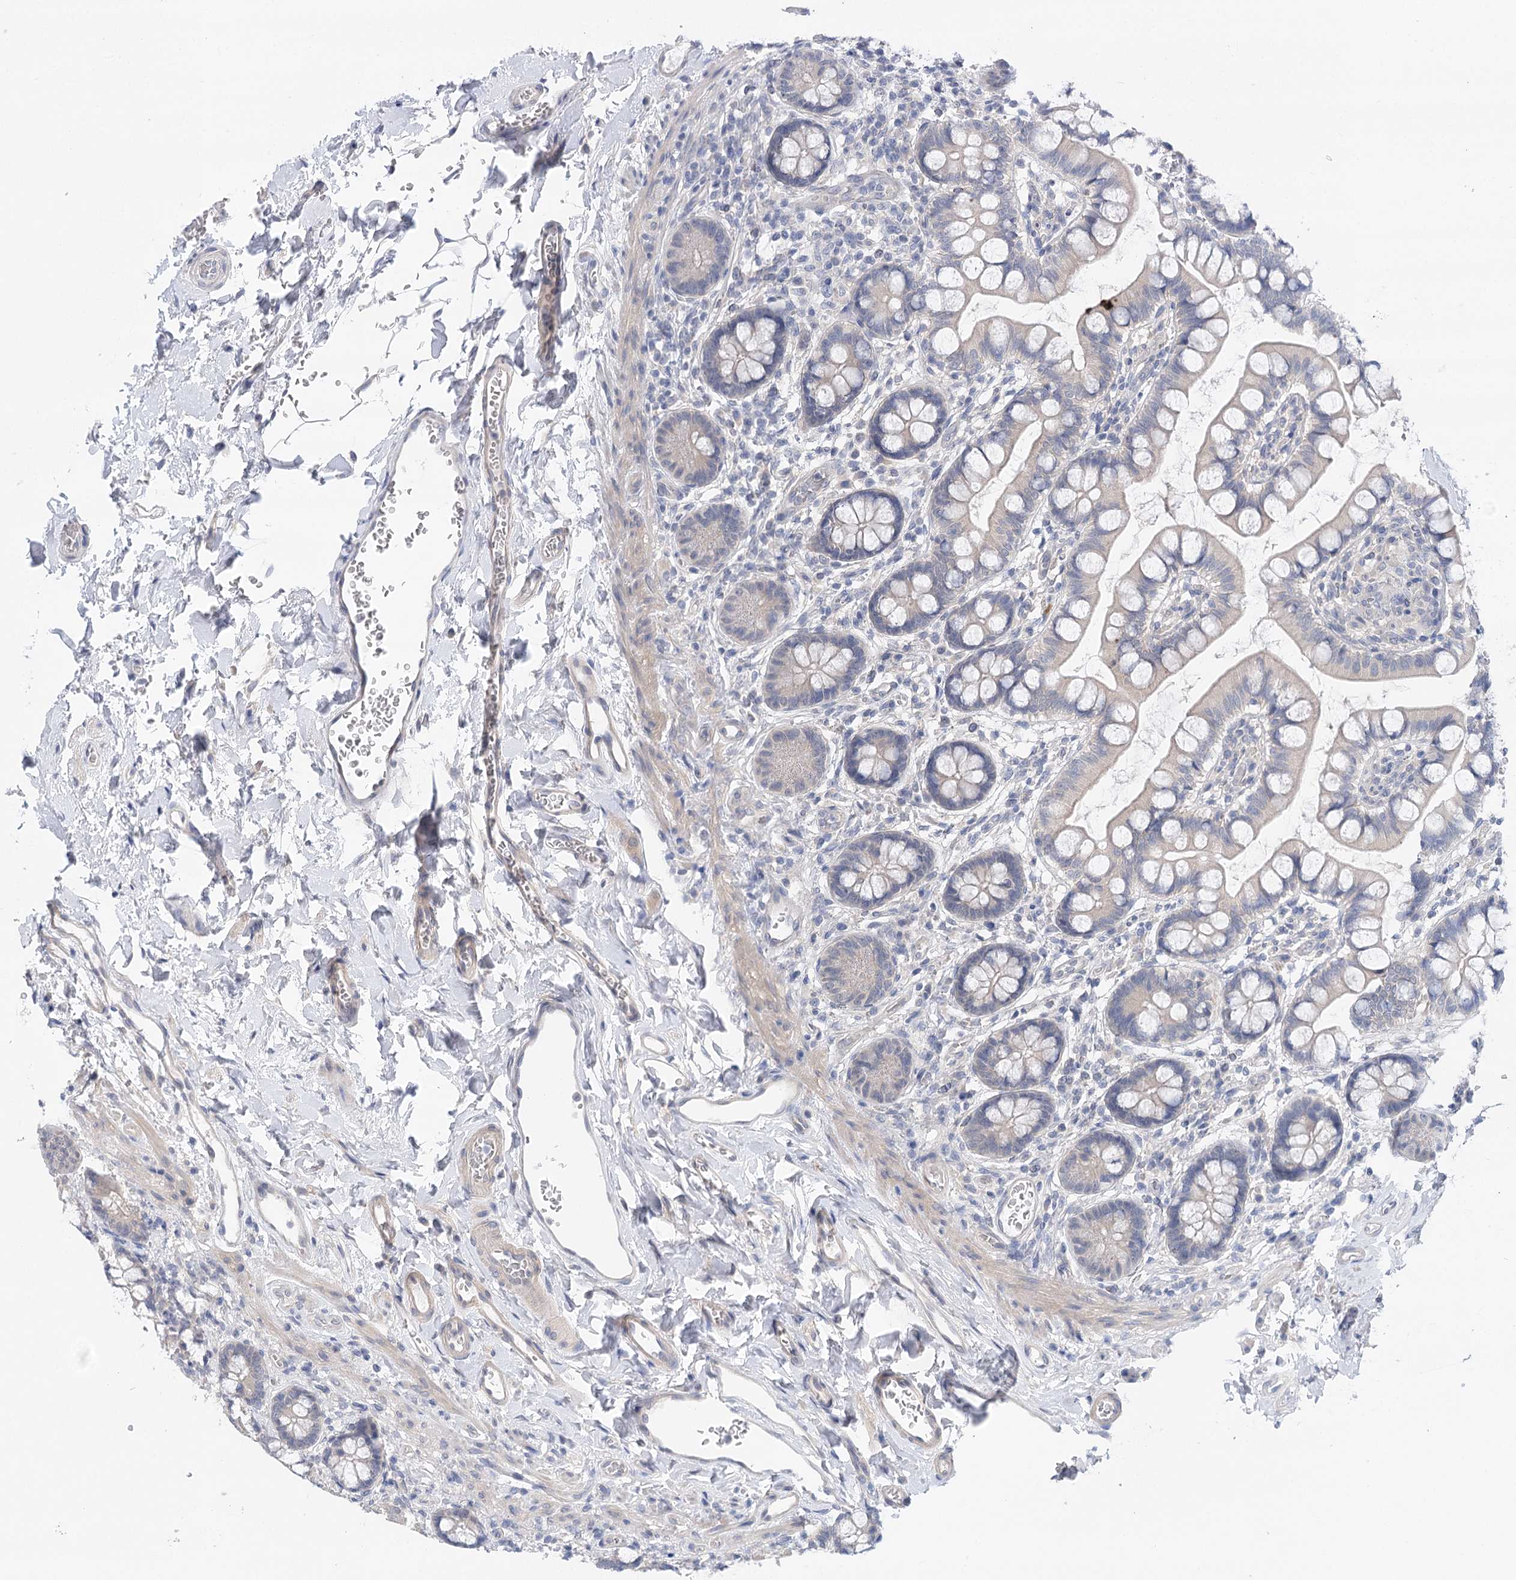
{"staining": {"intensity": "negative", "quantity": "none", "location": "none"}, "tissue": "small intestine", "cell_type": "Glandular cells", "image_type": "normal", "snomed": [{"axis": "morphology", "description": "Normal tissue, NOS"}, {"axis": "topography", "description": "Small intestine"}], "caption": "DAB (3,3'-diaminobenzidine) immunohistochemical staining of benign human small intestine displays no significant expression in glandular cells.", "gene": "LALBA", "patient": {"sex": "male", "age": 52}}